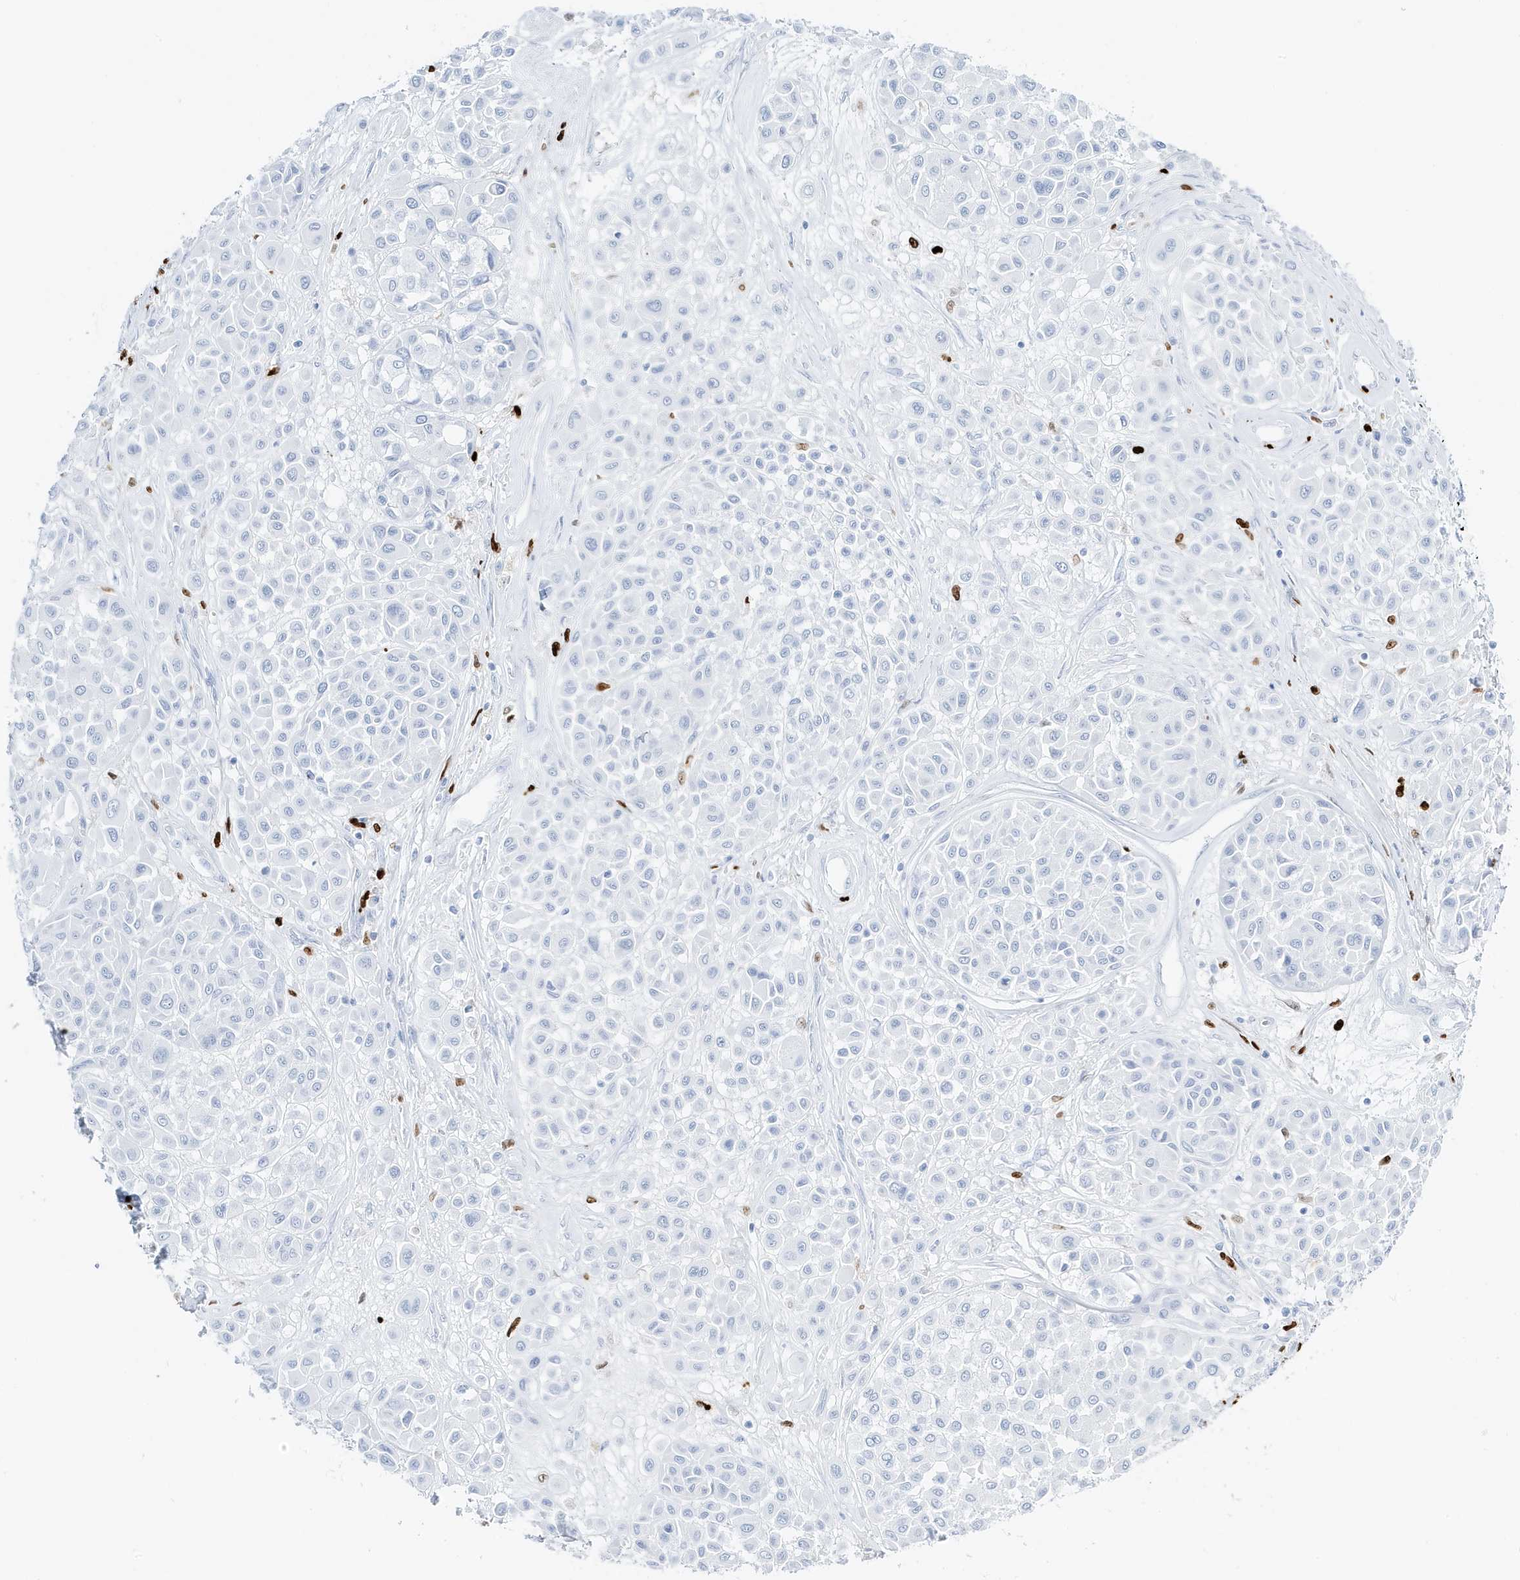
{"staining": {"intensity": "negative", "quantity": "none", "location": "none"}, "tissue": "melanoma", "cell_type": "Tumor cells", "image_type": "cancer", "snomed": [{"axis": "morphology", "description": "Malignant melanoma, Metastatic site"}, {"axis": "topography", "description": "Soft tissue"}], "caption": "High magnification brightfield microscopy of melanoma stained with DAB (3,3'-diaminobenzidine) (brown) and counterstained with hematoxylin (blue): tumor cells show no significant positivity.", "gene": "MNDA", "patient": {"sex": "male", "age": 41}}